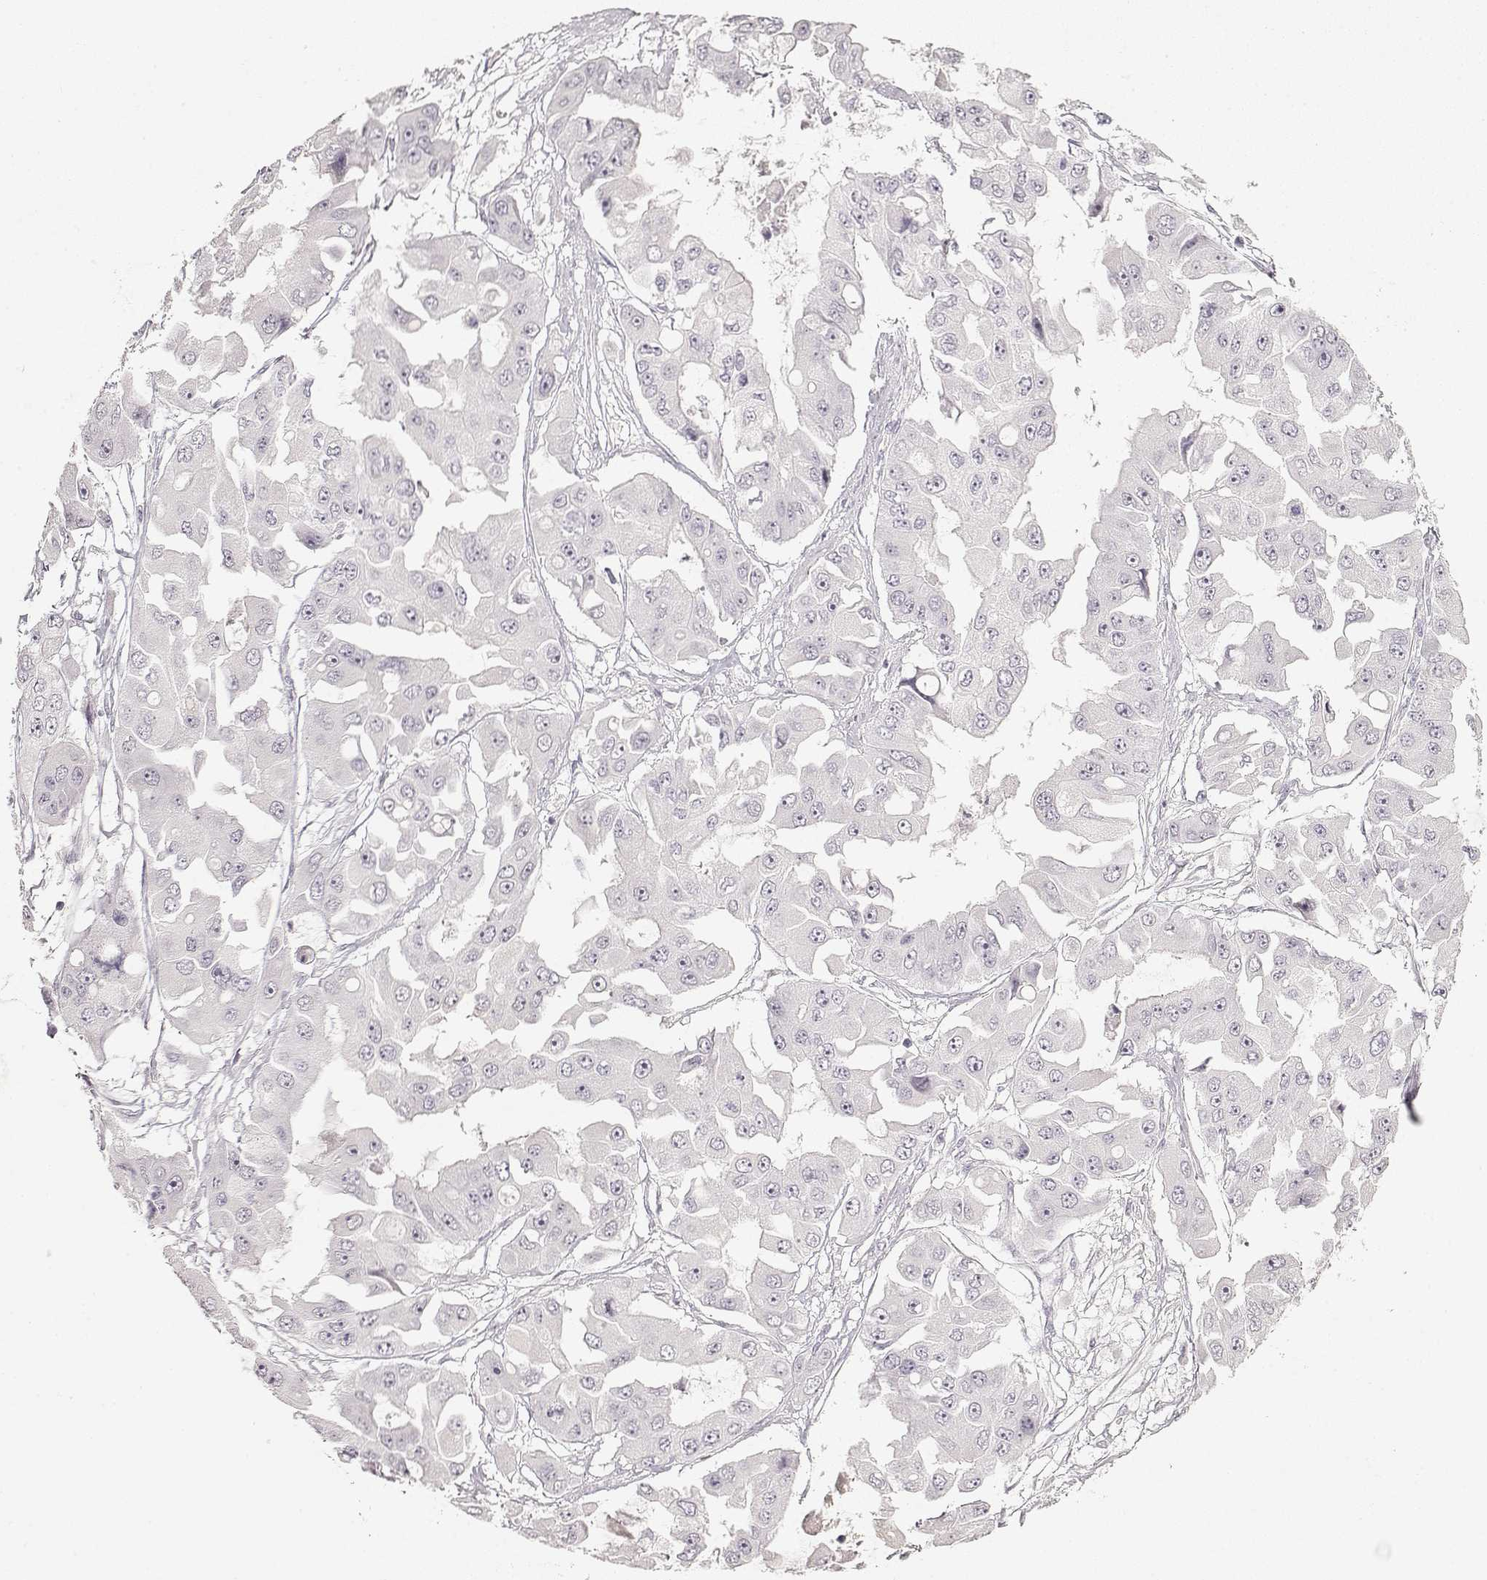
{"staining": {"intensity": "negative", "quantity": "none", "location": "none"}, "tissue": "ovarian cancer", "cell_type": "Tumor cells", "image_type": "cancer", "snomed": [{"axis": "morphology", "description": "Cystadenocarcinoma, serous, NOS"}, {"axis": "topography", "description": "Ovary"}], "caption": "DAB immunohistochemical staining of serous cystadenocarcinoma (ovarian) exhibits no significant expression in tumor cells. (DAB (3,3'-diaminobenzidine) IHC, high magnification).", "gene": "S100B", "patient": {"sex": "female", "age": 56}}